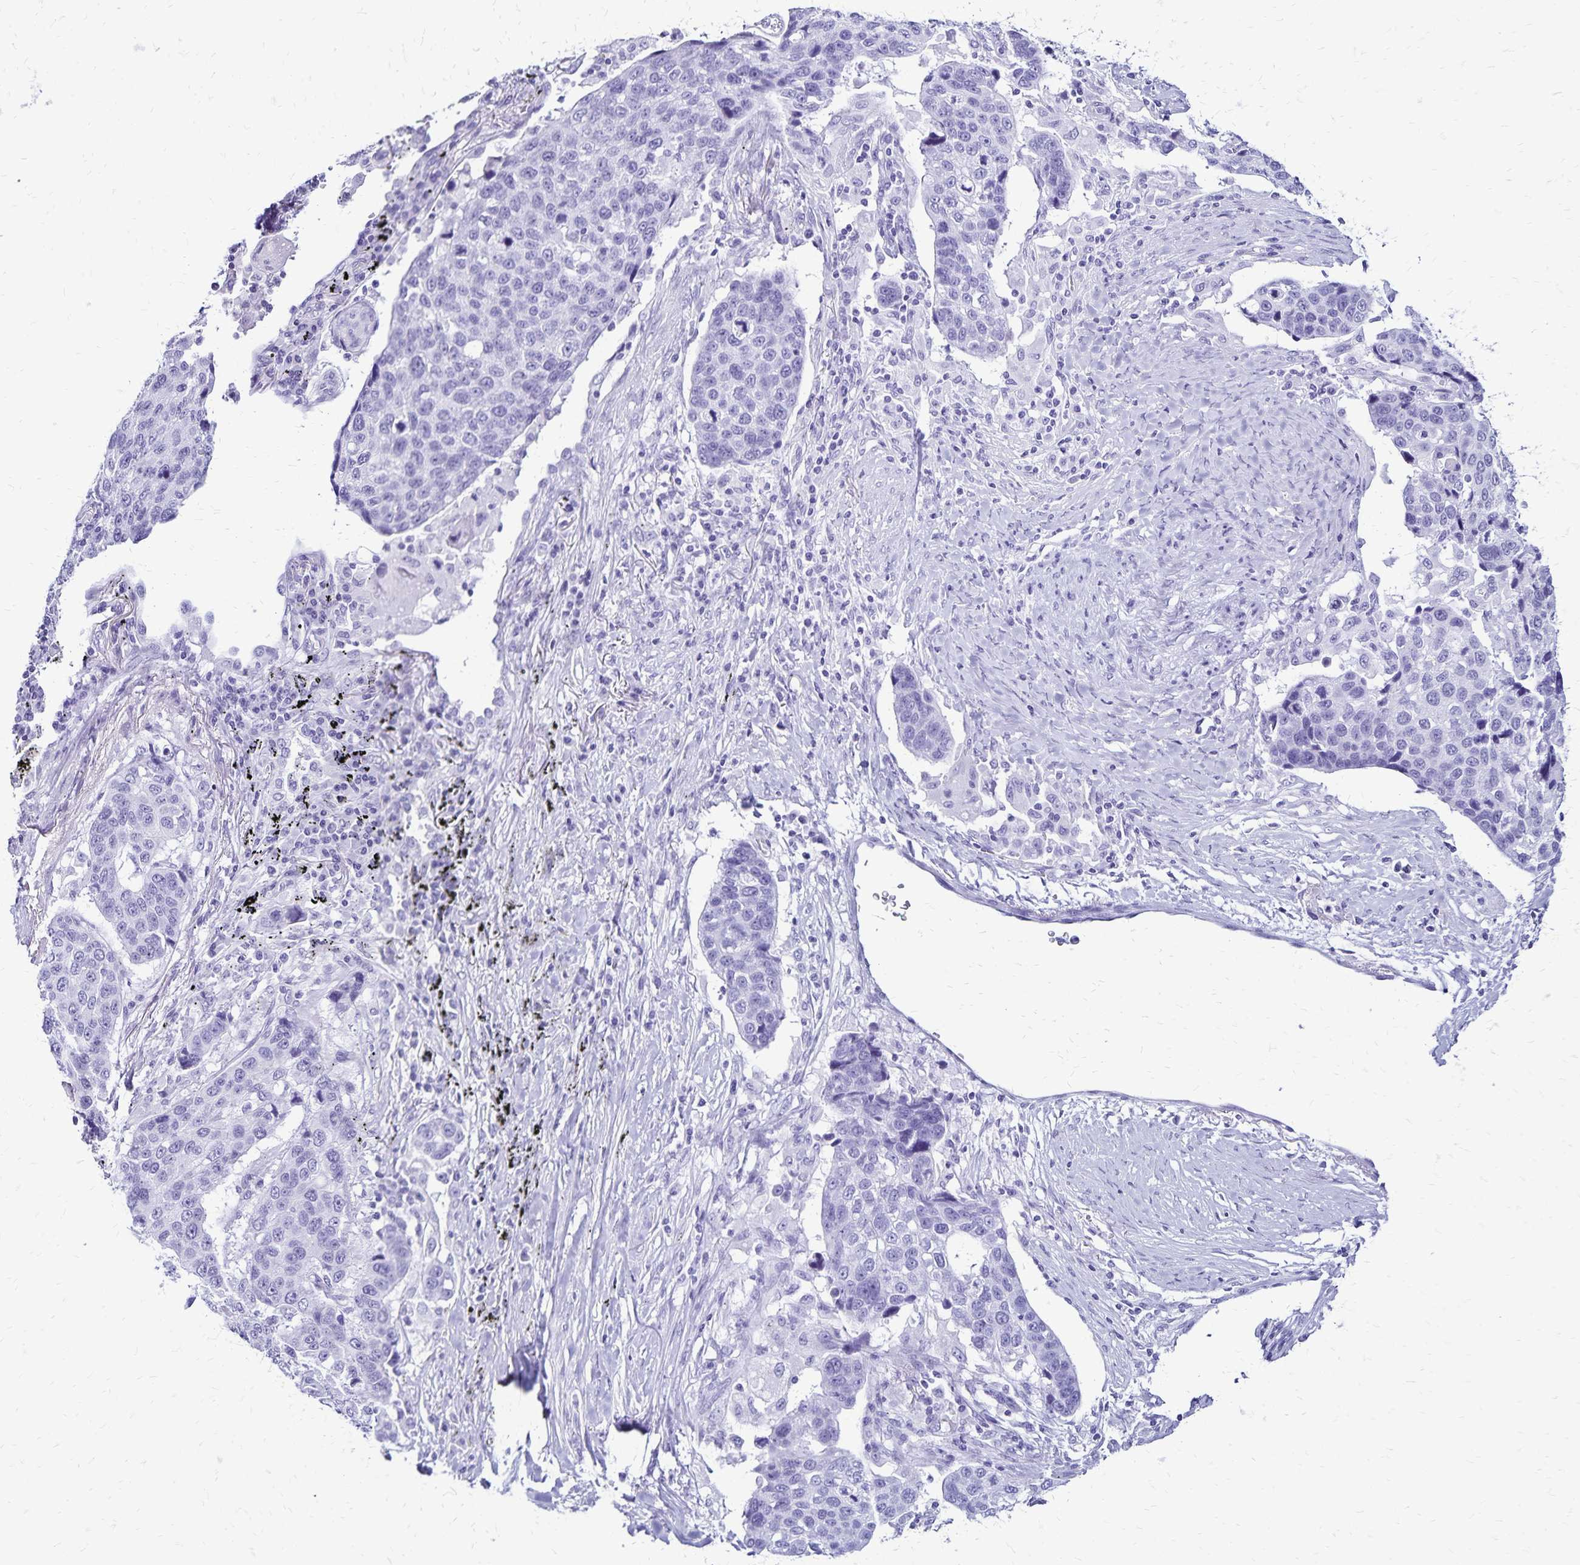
{"staining": {"intensity": "negative", "quantity": "none", "location": "none"}, "tissue": "lung cancer", "cell_type": "Tumor cells", "image_type": "cancer", "snomed": [{"axis": "morphology", "description": "Squamous cell carcinoma, NOS"}, {"axis": "topography", "description": "Lymph node"}, {"axis": "topography", "description": "Lung"}], "caption": "Immunohistochemistry image of neoplastic tissue: human lung squamous cell carcinoma stained with DAB (3,3'-diaminobenzidine) exhibits no significant protein expression in tumor cells.", "gene": "LIN28B", "patient": {"sex": "male", "age": 61}}